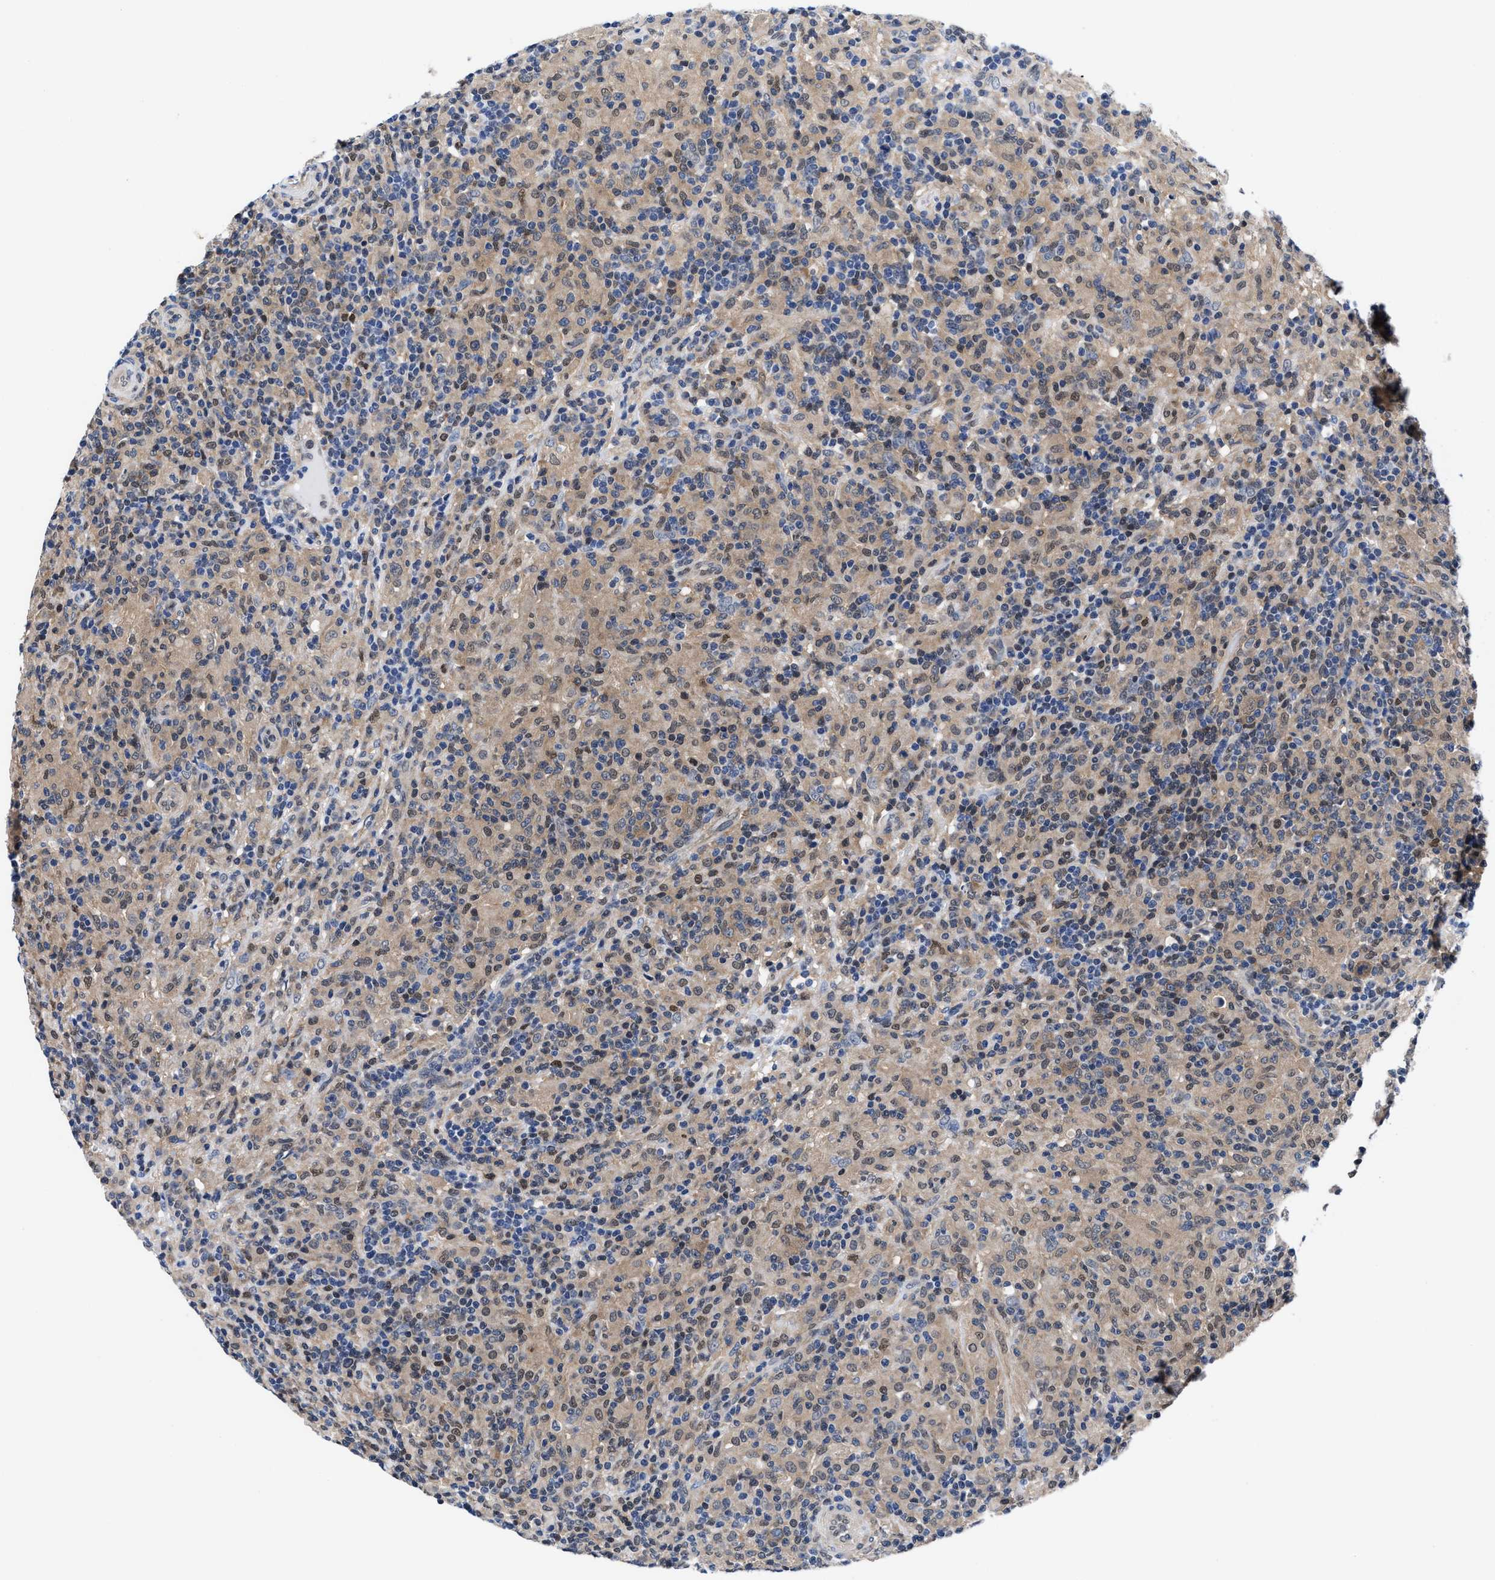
{"staining": {"intensity": "weak", "quantity": ">75%", "location": "cytoplasmic/membranous,nuclear"}, "tissue": "lymphoma", "cell_type": "Tumor cells", "image_type": "cancer", "snomed": [{"axis": "morphology", "description": "Hodgkin's disease, NOS"}, {"axis": "topography", "description": "Lymph node"}], "caption": "Weak cytoplasmic/membranous and nuclear expression for a protein is present in approximately >75% of tumor cells of Hodgkin's disease using immunohistochemistry.", "gene": "ACLY", "patient": {"sex": "male", "age": 70}}